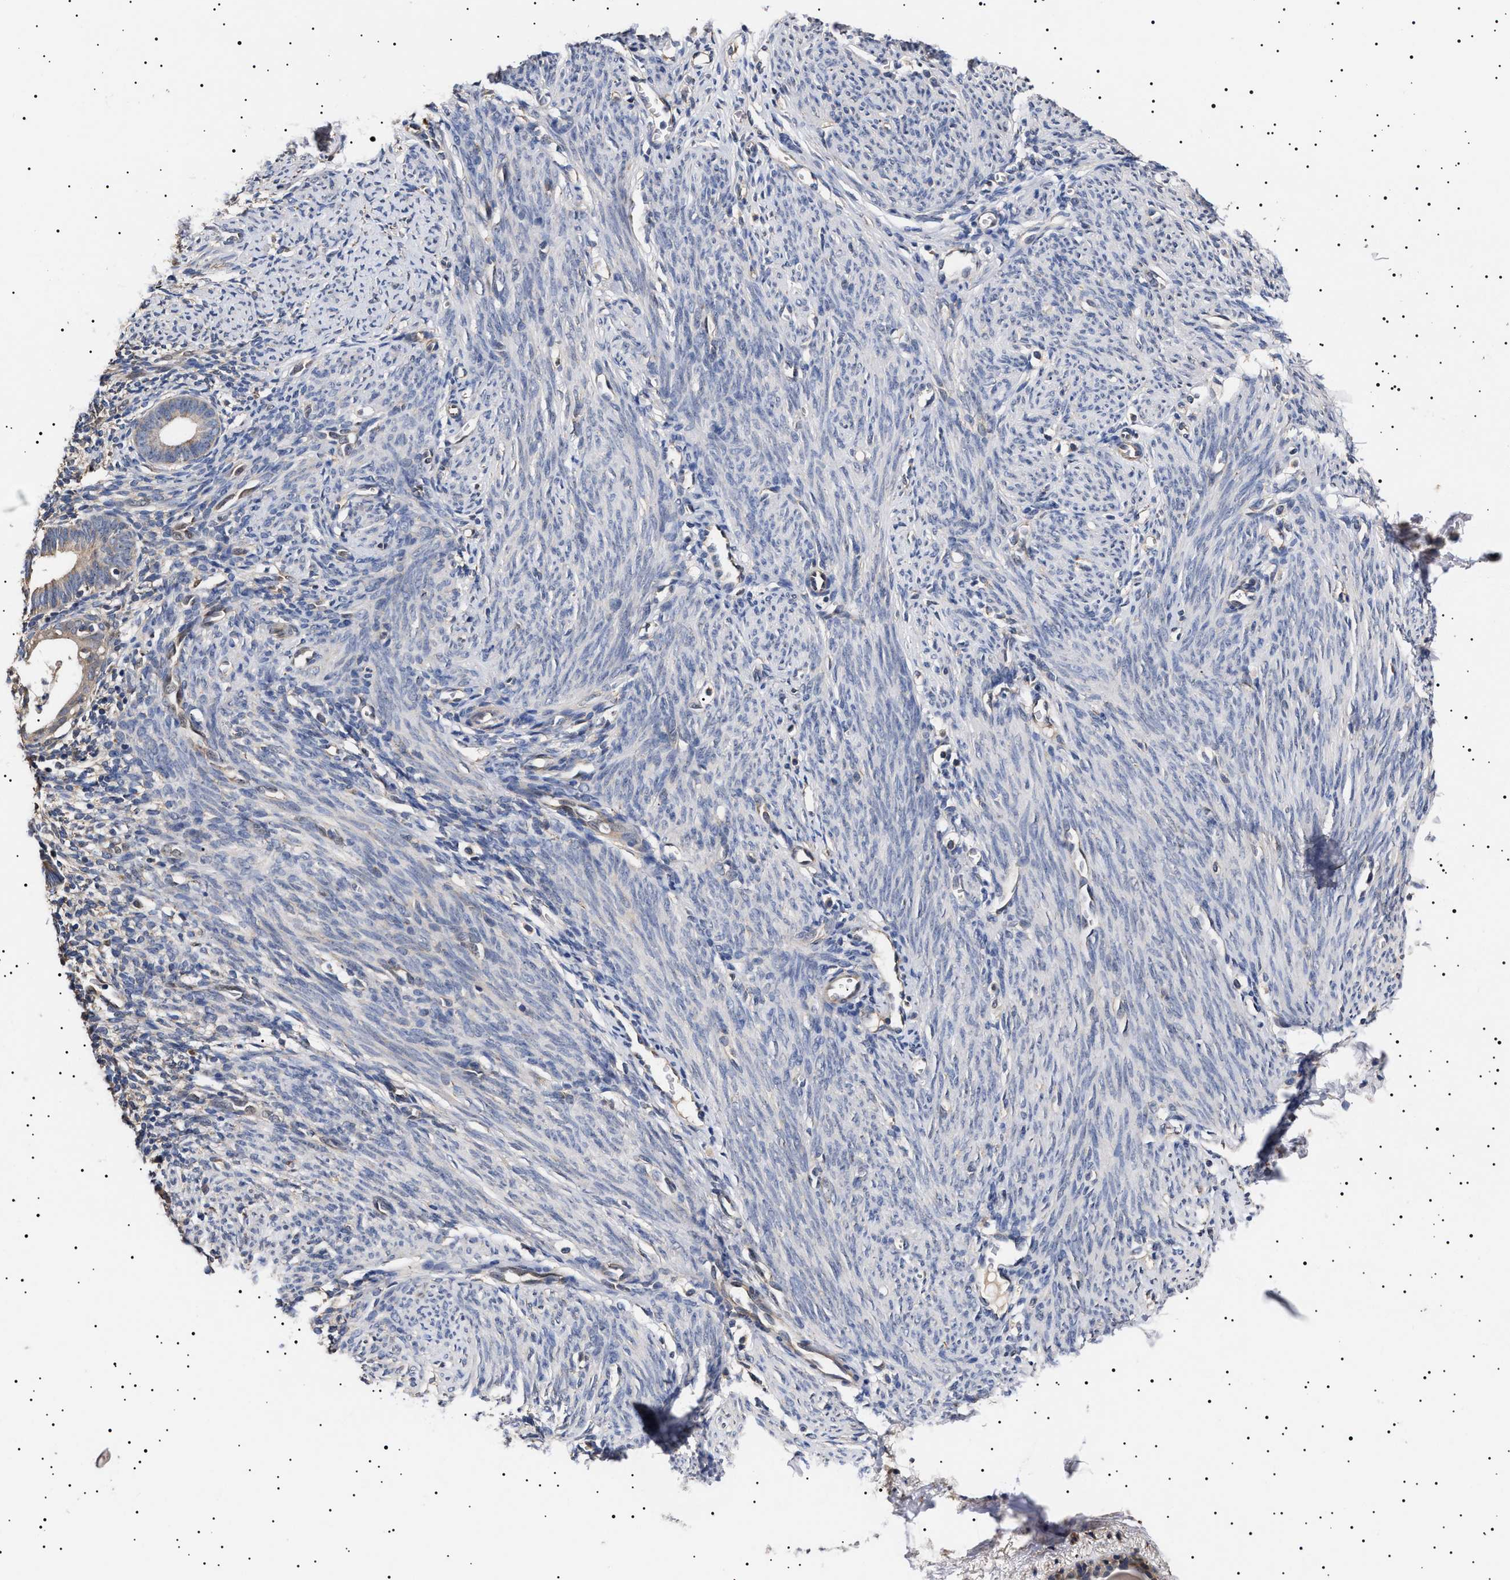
{"staining": {"intensity": "negative", "quantity": "none", "location": "none"}, "tissue": "endometrium", "cell_type": "Cells in endometrial stroma", "image_type": "normal", "snomed": [{"axis": "morphology", "description": "Normal tissue, NOS"}, {"axis": "morphology", "description": "Adenocarcinoma, NOS"}, {"axis": "topography", "description": "Endometrium"}], "caption": "There is no significant staining in cells in endometrial stroma of endometrium. (Brightfield microscopy of DAB immunohistochemistry at high magnification).", "gene": "KRBA1", "patient": {"sex": "female", "age": 57}}